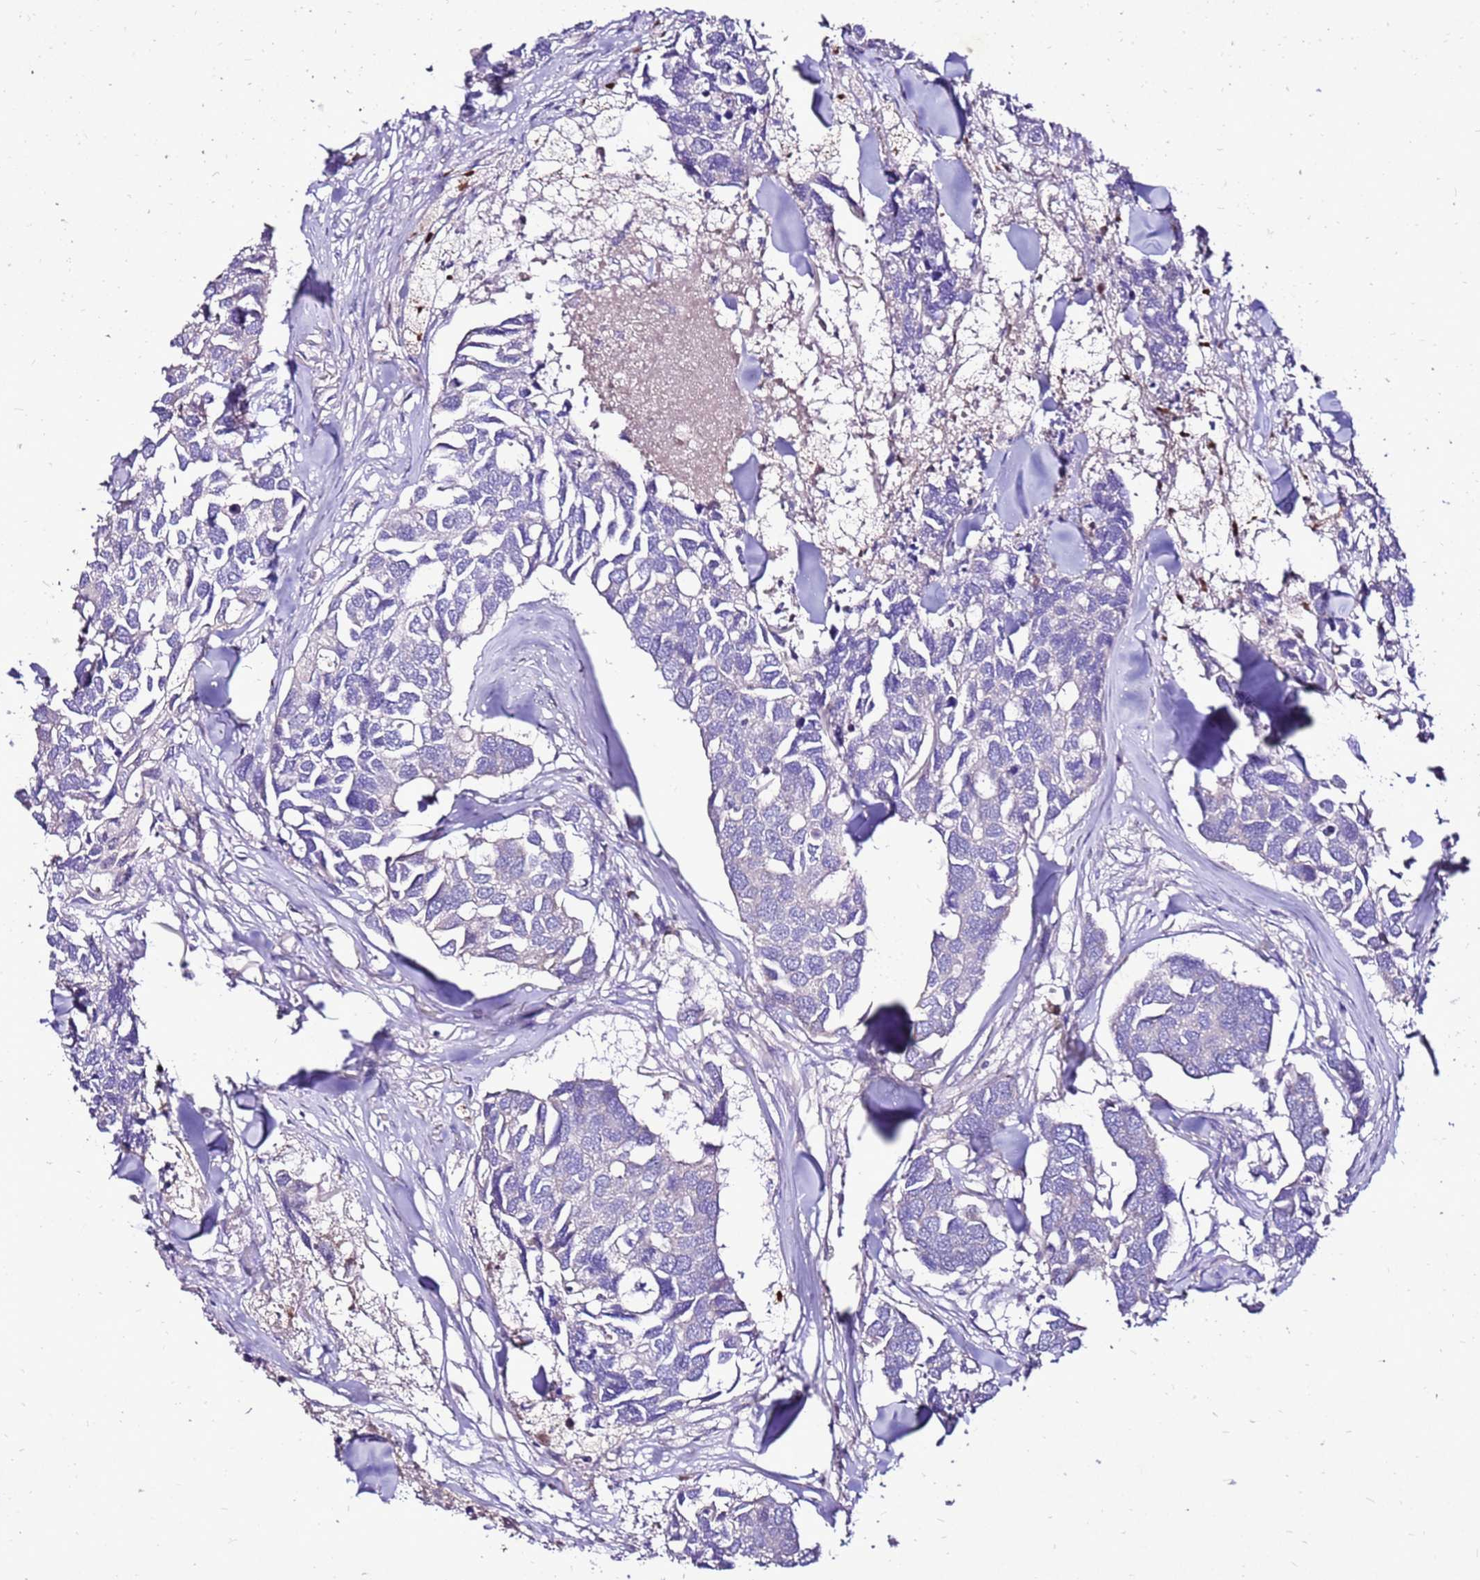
{"staining": {"intensity": "negative", "quantity": "none", "location": "none"}, "tissue": "breast cancer", "cell_type": "Tumor cells", "image_type": "cancer", "snomed": [{"axis": "morphology", "description": "Duct carcinoma"}, {"axis": "topography", "description": "Breast"}], "caption": "A high-resolution photomicrograph shows IHC staining of invasive ductal carcinoma (breast), which reveals no significant staining in tumor cells.", "gene": "TMEM106C", "patient": {"sex": "female", "age": 83}}